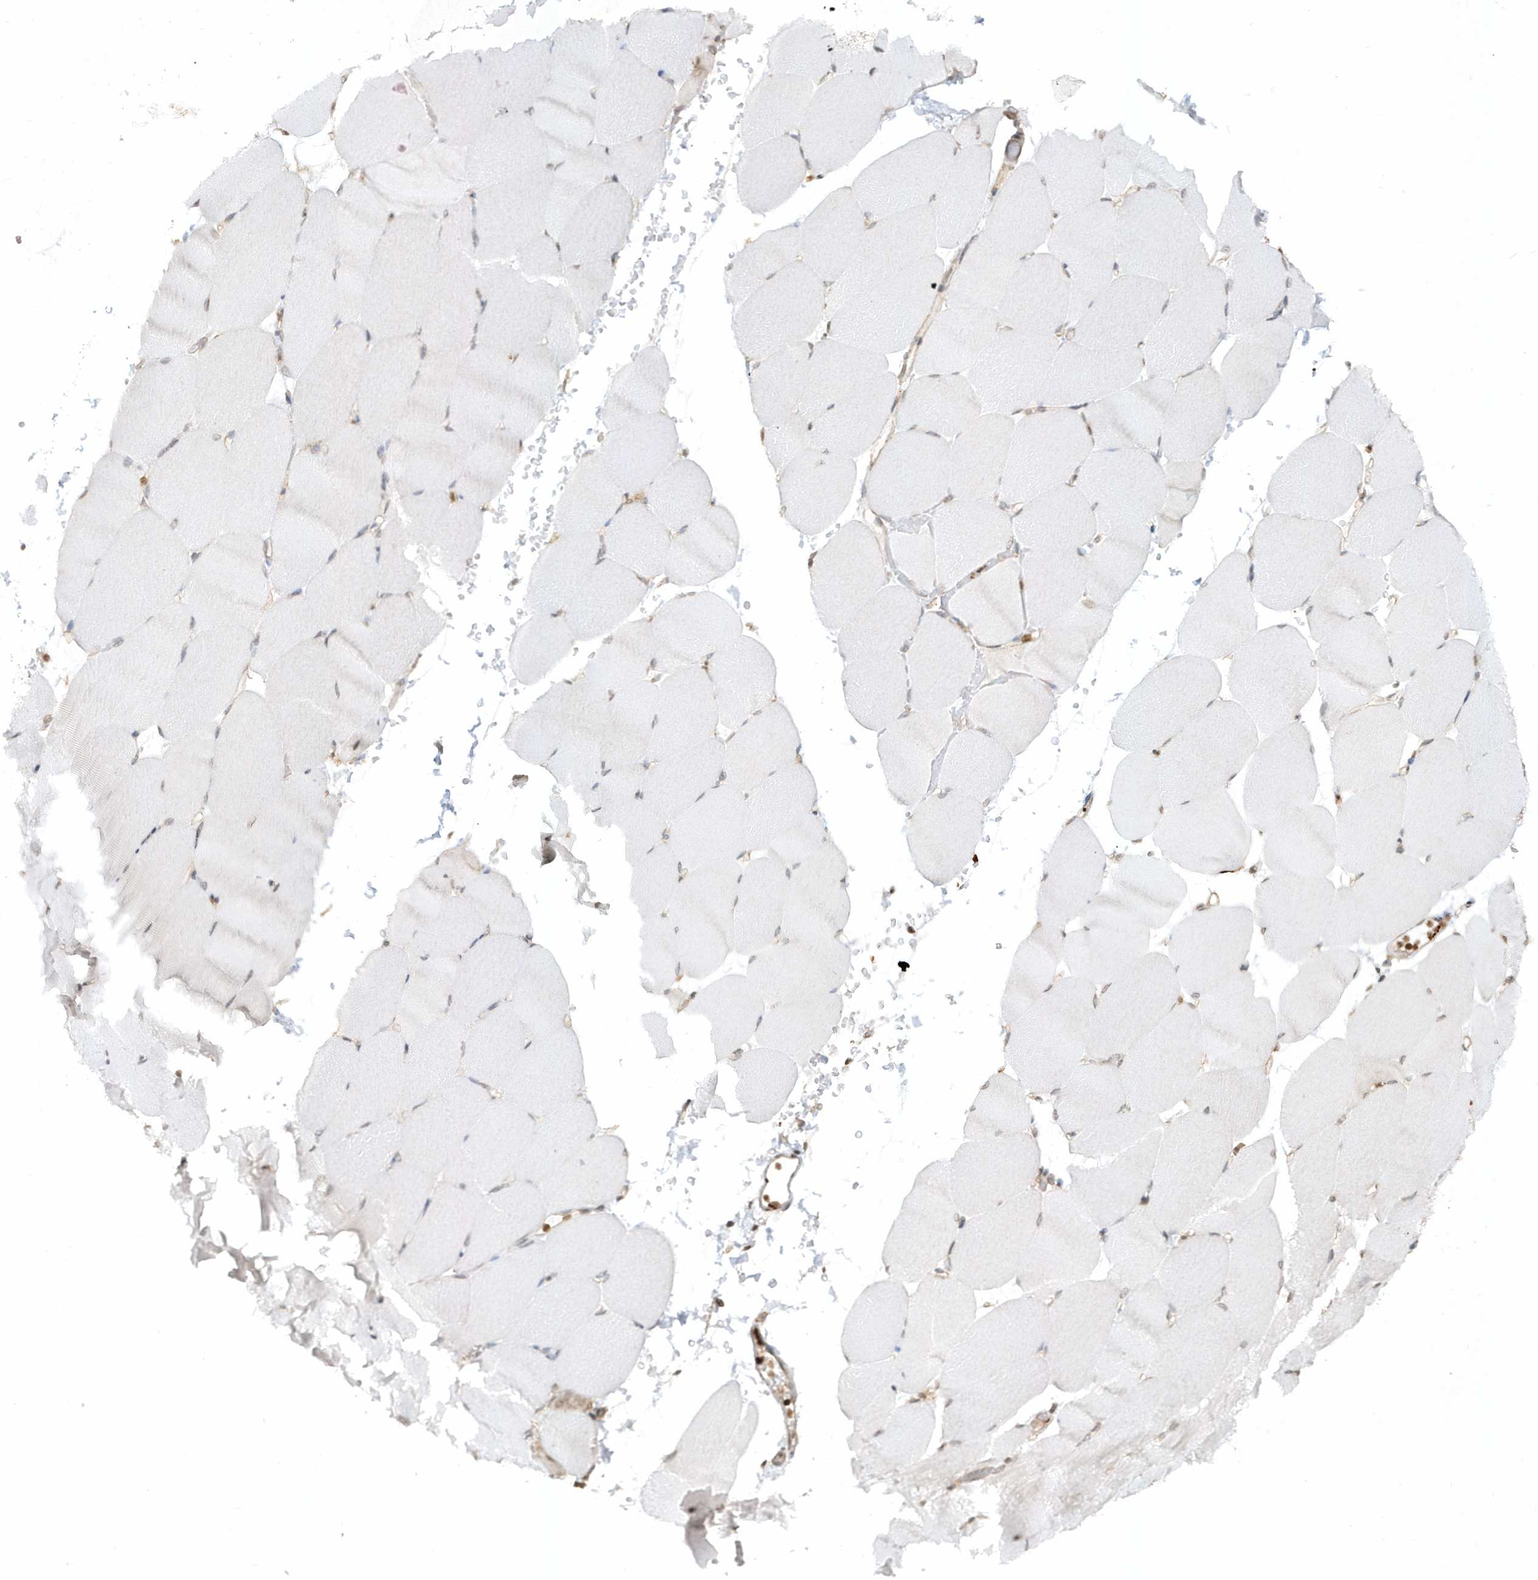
{"staining": {"intensity": "negative", "quantity": "none", "location": "none"}, "tissue": "skeletal muscle", "cell_type": "Myocytes", "image_type": "normal", "snomed": [{"axis": "morphology", "description": "Normal tissue, NOS"}, {"axis": "topography", "description": "Skeletal muscle"}, {"axis": "topography", "description": "Parathyroid gland"}], "caption": "Myocytes are negative for protein expression in normal human skeletal muscle. (Brightfield microscopy of DAB (3,3'-diaminobenzidine) IHC at high magnification).", "gene": "BSN", "patient": {"sex": "female", "age": 37}}